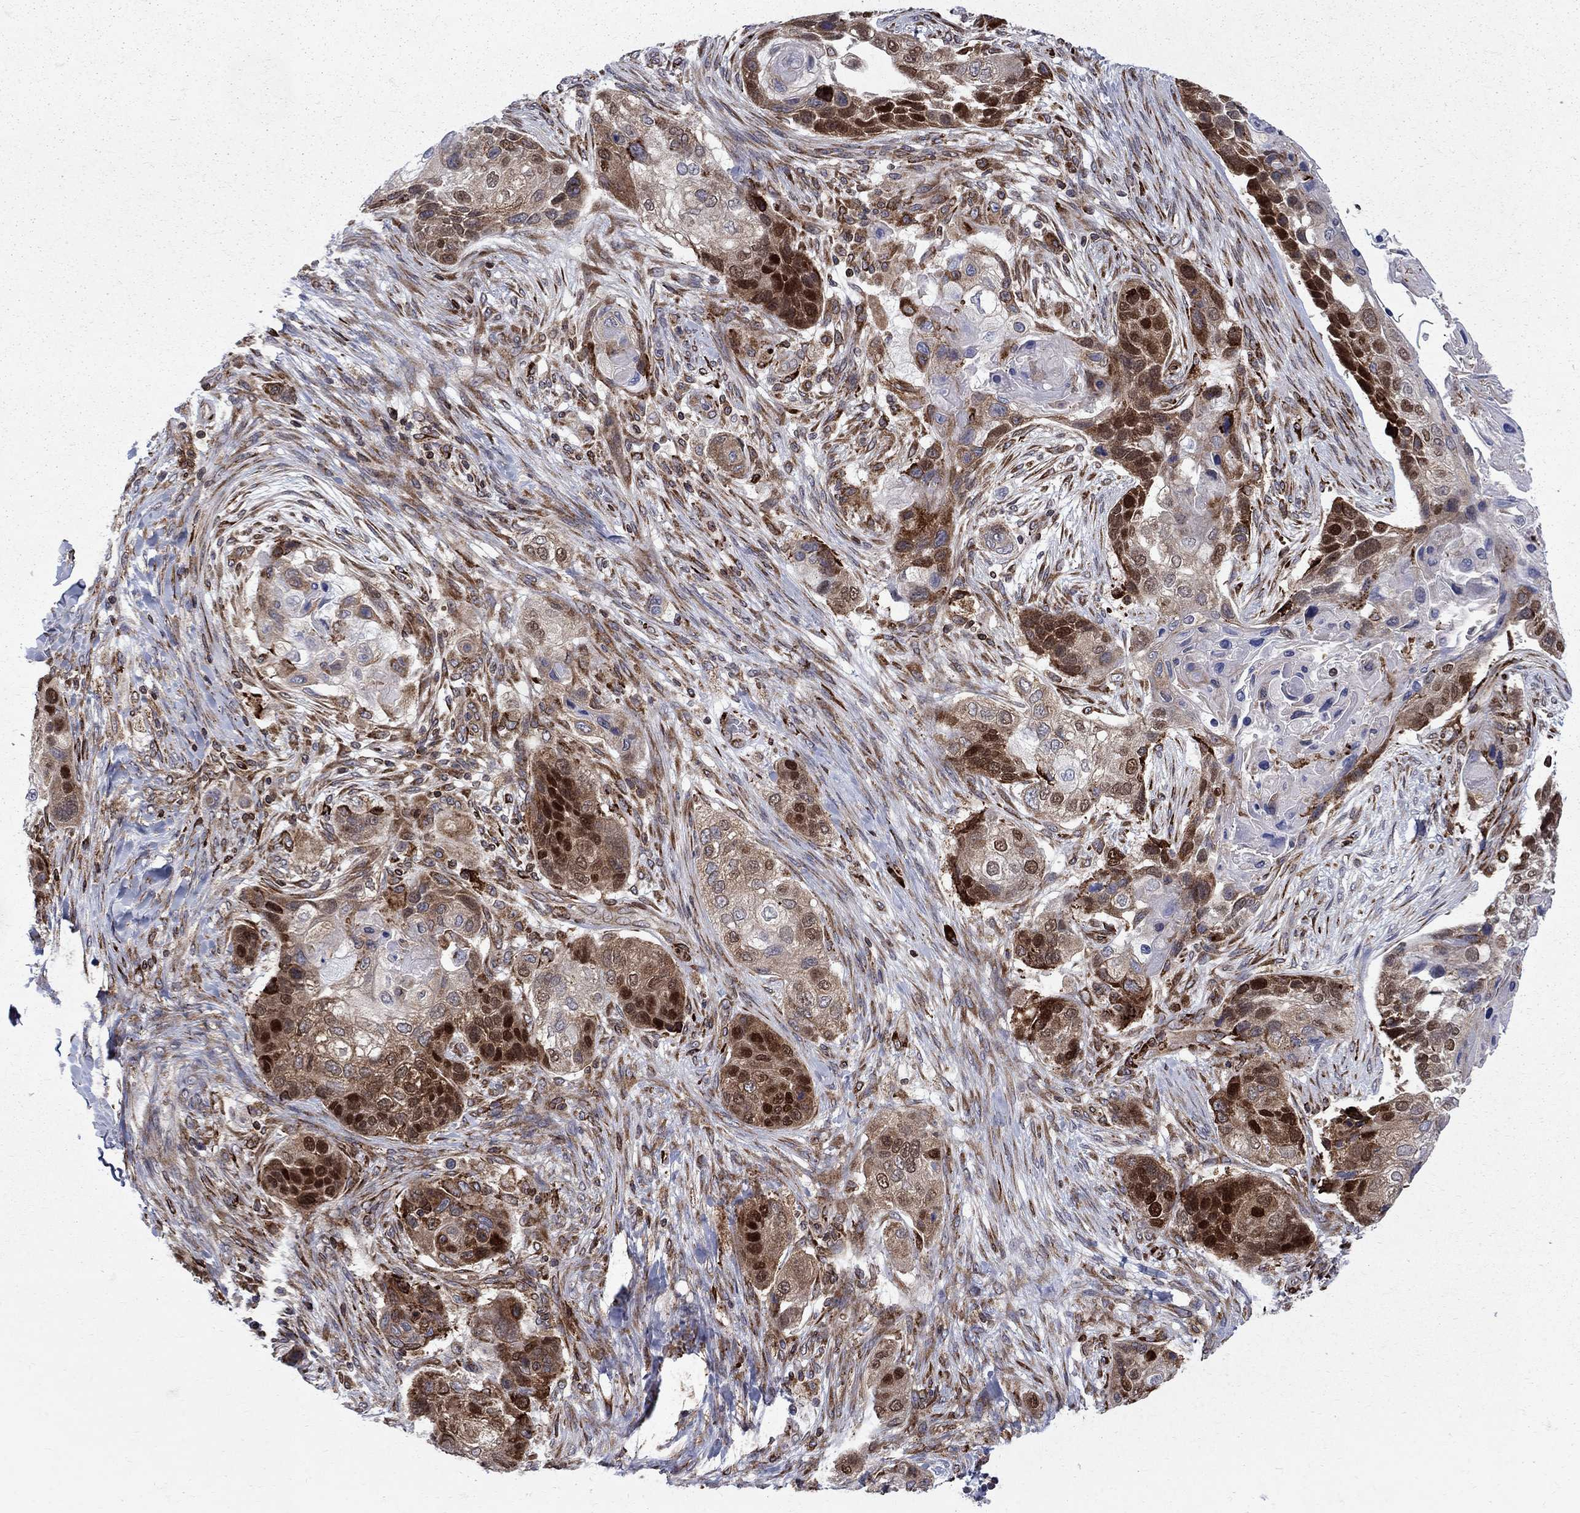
{"staining": {"intensity": "strong", "quantity": "25%-75%", "location": "nuclear"}, "tissue": "lung cancer", "cell_type": "Tumor cells", "image_type": "cancer", "snomed": [{"axis": "morphology", "description": "Squamous cell carcinoma, NOS"}, {"axis": "topography", "description": "Lung"}], "caption": "Protein staining shows strong nuclear staining in about 25%-75% of tumor cells in lung cancer.", "gene": "CAB39L", "patient": {"sex": "male", "age": 69}}